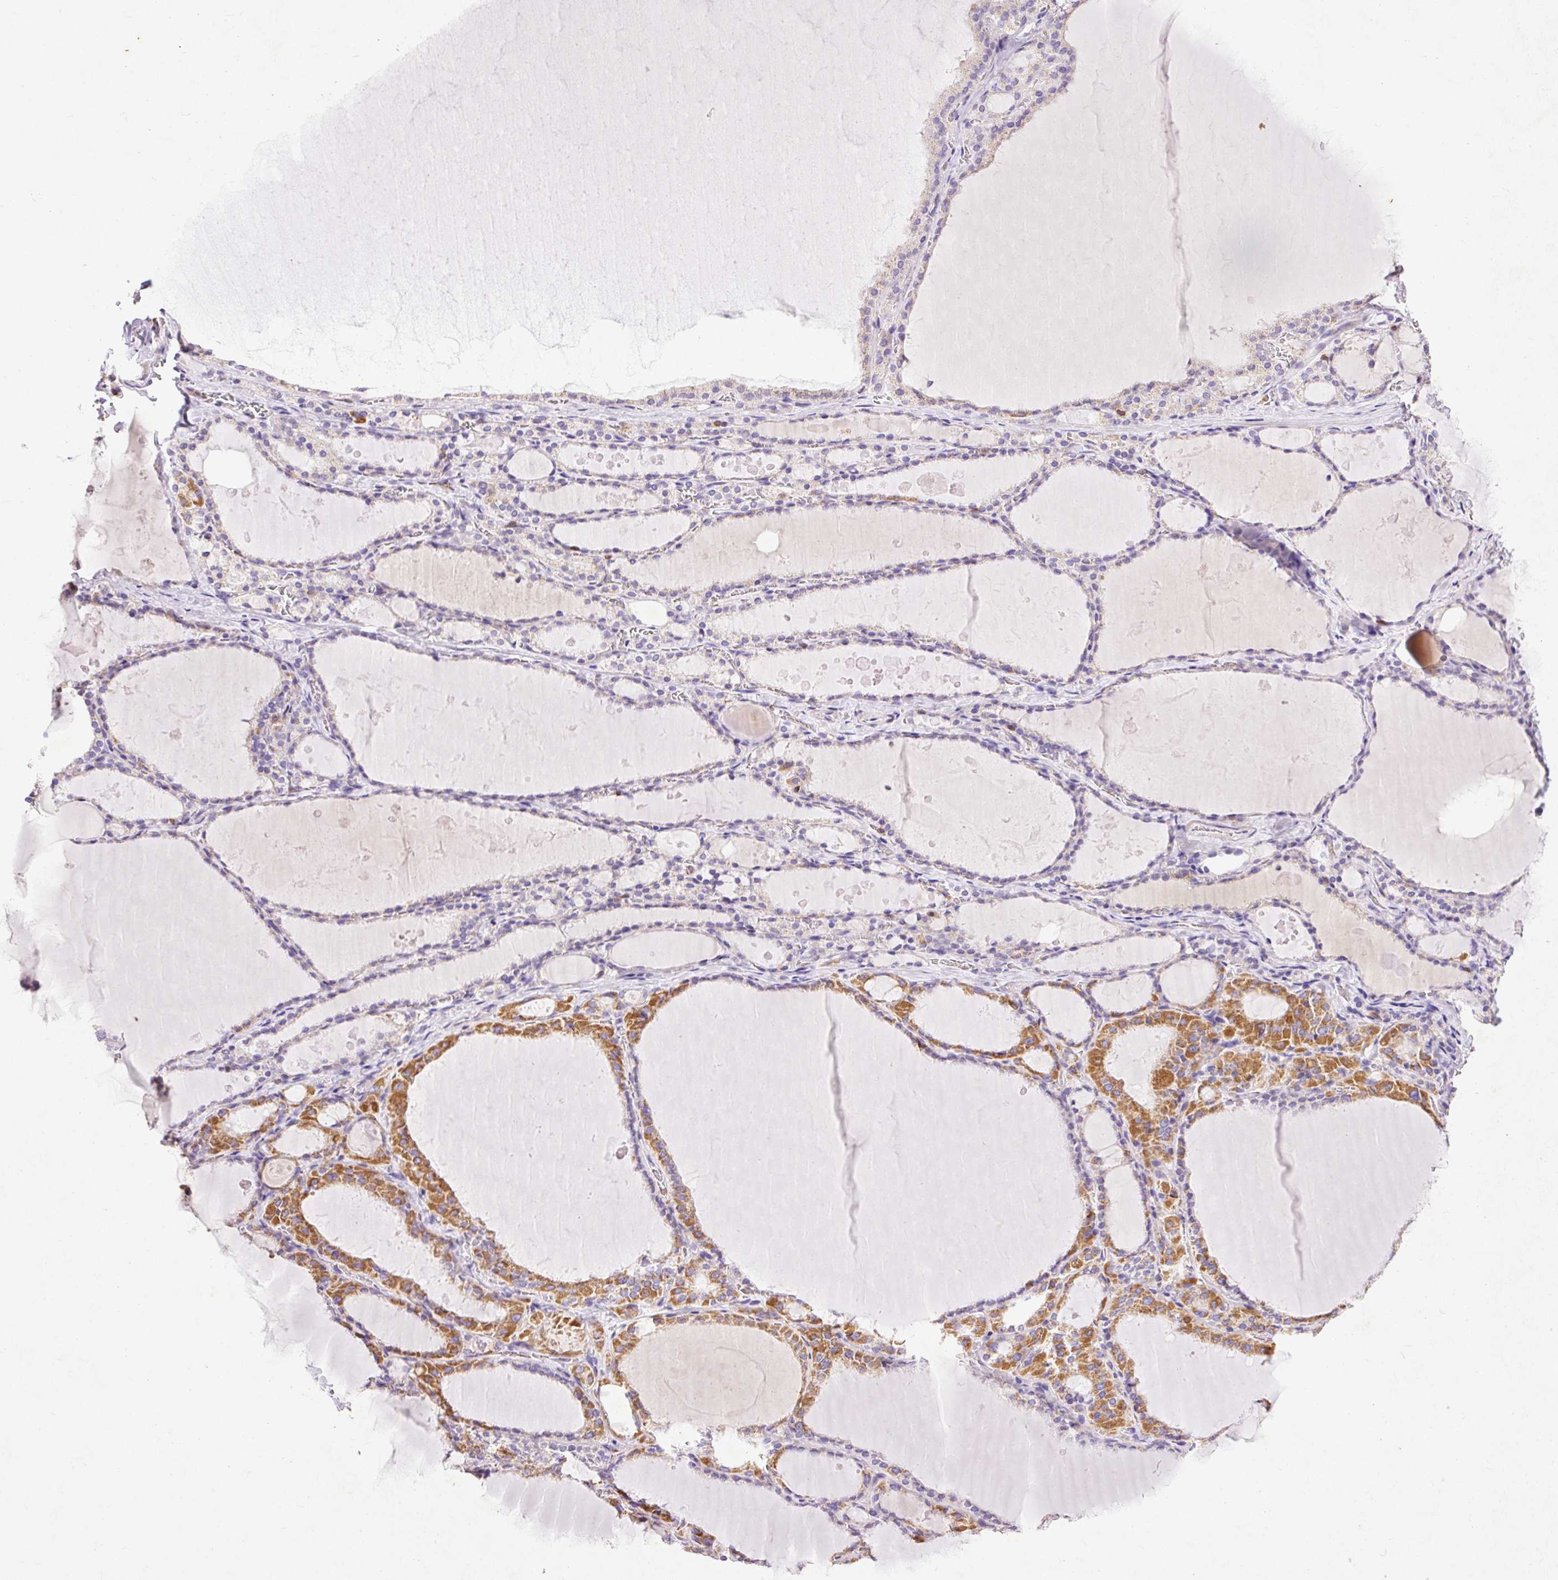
{"staining": {"intensity": "moderate", "quantity": "<25%", "location": "cytoplasmic/membranous"}, "tissue": "thyroid gland", "cell_type": "Glandular cells", "image_type": "normal", "snomed": [{"axis": "morphology", "description": "Normal tissue, NOS"}, {"axis": "topography", "description": "Thyroid gland"}], "caption": "This histopathology image exhibits IHC staining of unremarkable thyroid gland, with low moderate cytoplasmic/membranous expression in about <25% of glandular cells.", "gene": "IMMT", "patient": {"sex": "male", "age": 56}}